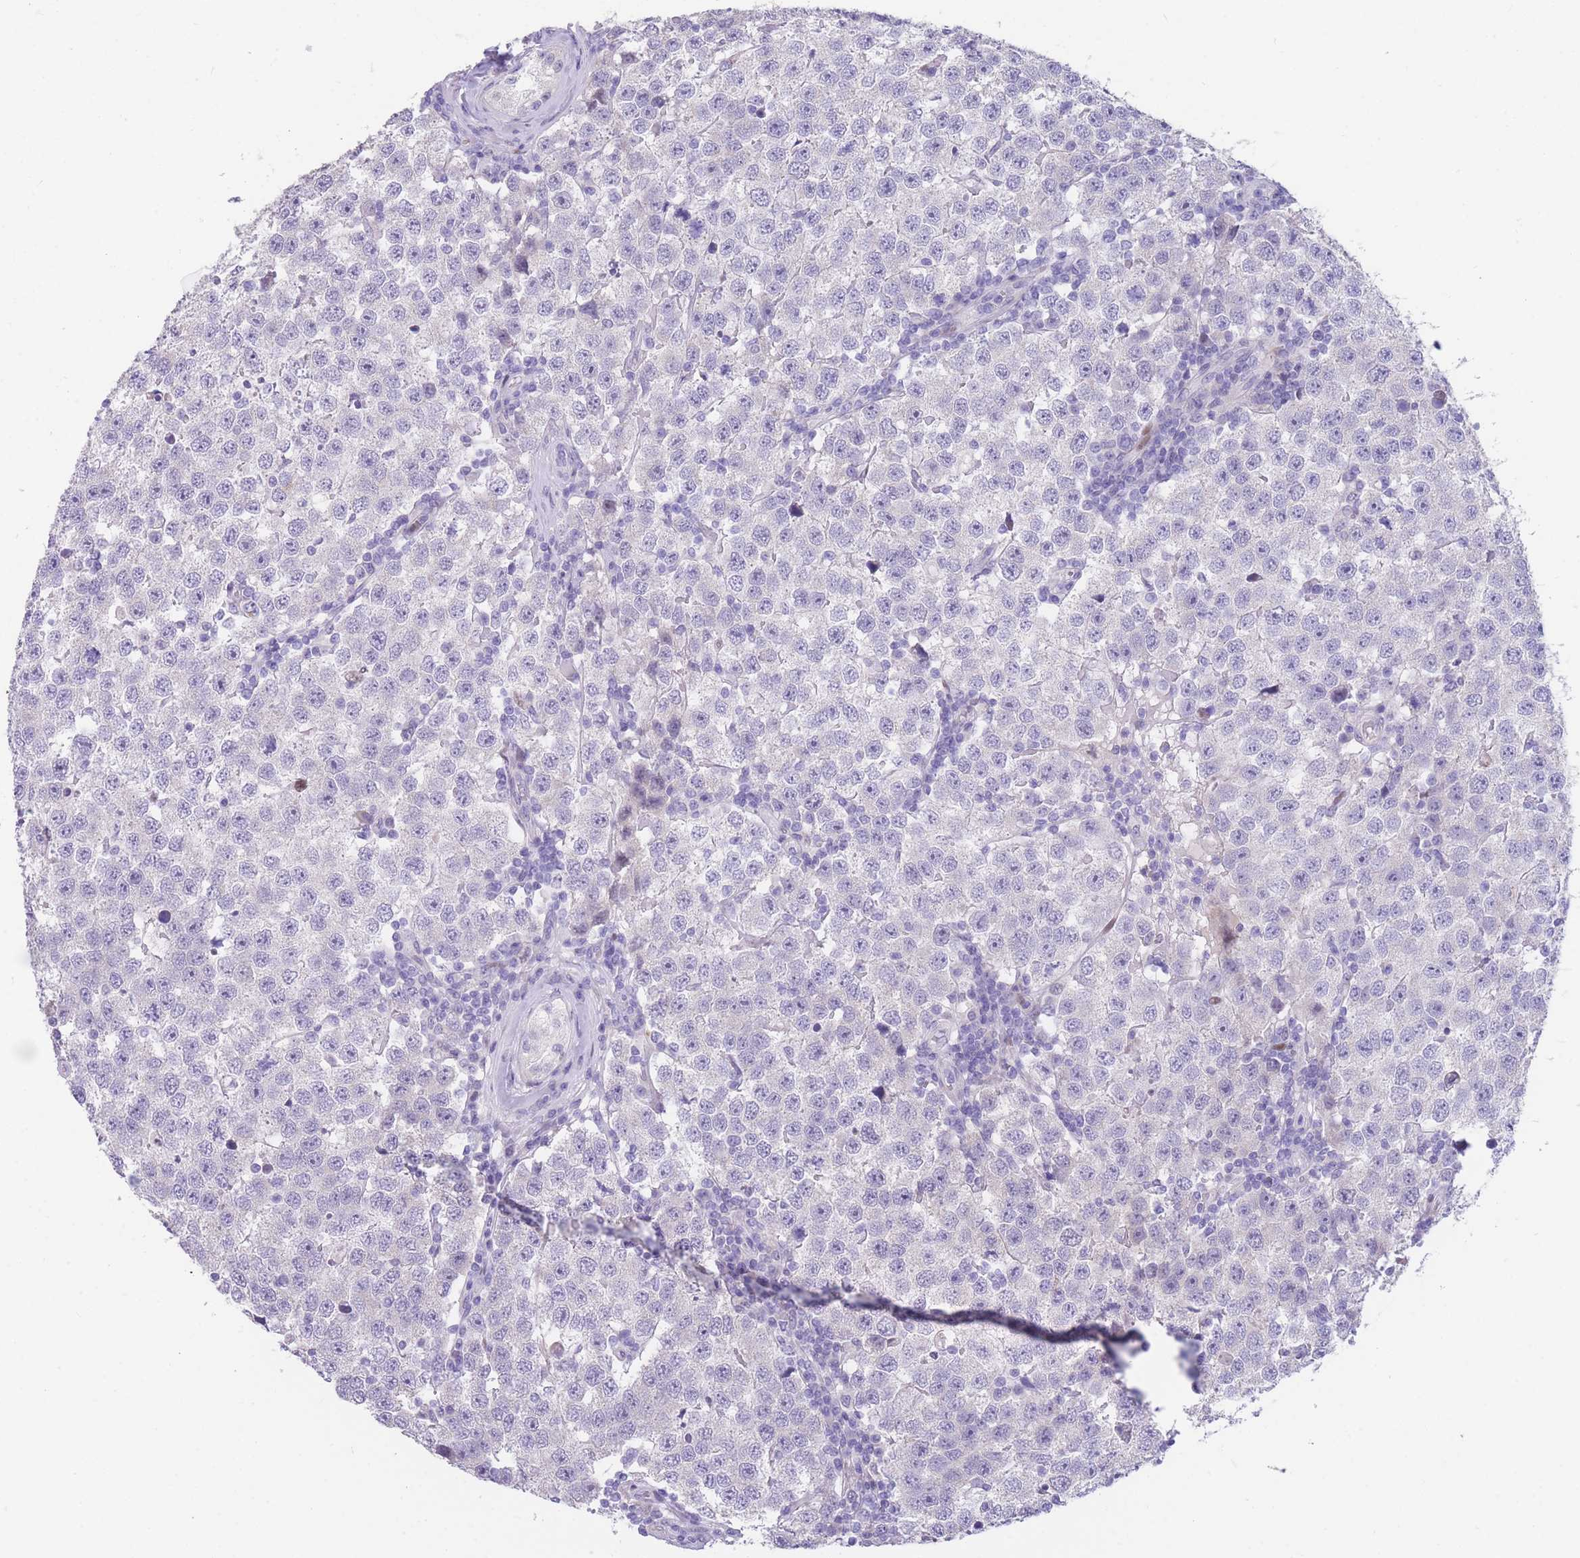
{"staining": {"intensity": "negative", "quantity": "none", "location": "none"}, "tissue": "testis cancer", "cell_type": "Tumor cells", "image_type": "cancer", "snomed": [{"axis": "morphology", "description": "Seminoma, NOS"}, {"axis": "topography", "description": "Testis"}], "caption": "An immunohistochemistry micrograph of testis seminoma is shown. There is no staining in tumor cells of testis seminoma.", "gene": "SHCBP1", "patient": {"sex": "male", "age": 34}}